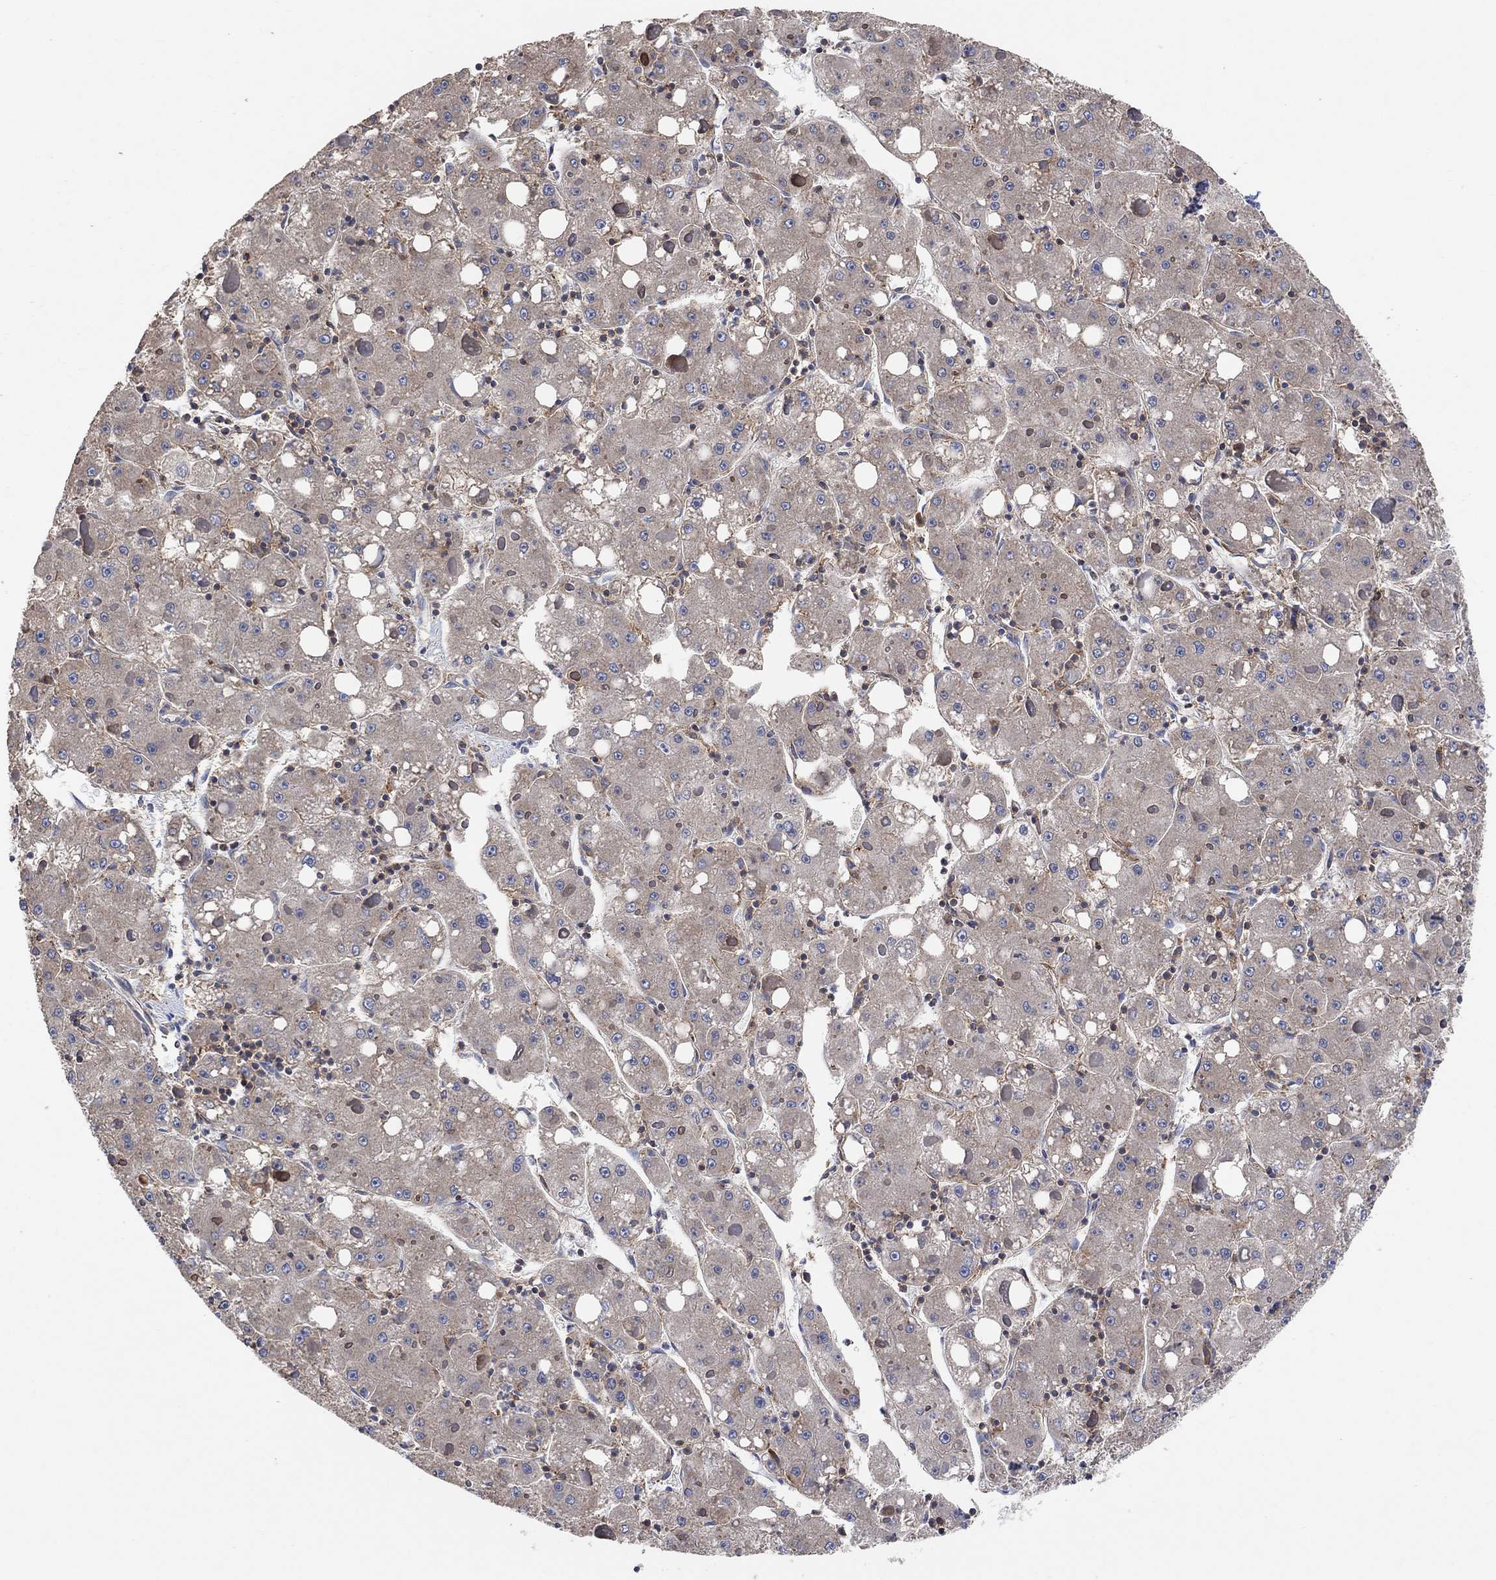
{"staining": {"intensity": "weak", "quantity": ">75%", "location": "cytoplasmic/membranous"}, "tissue": "liver cancer", "cell_type": "Tumor cells", "image_type": "cancer", "snomed": [{"axis": "morphology", "description": "Carcinoma, Hepatocellular, NOS"}, {"axis": "topography", "description": "Liver"}], "caption": "IHC photomicrograph of liver cancer stained for a protein (brown), which shows low levels of weak cytoplasmic/membranous expression in approximately >75% of tumor cells.", "gene": "BLOC1S3", "patient": {"sex": "male", "age": 73}}